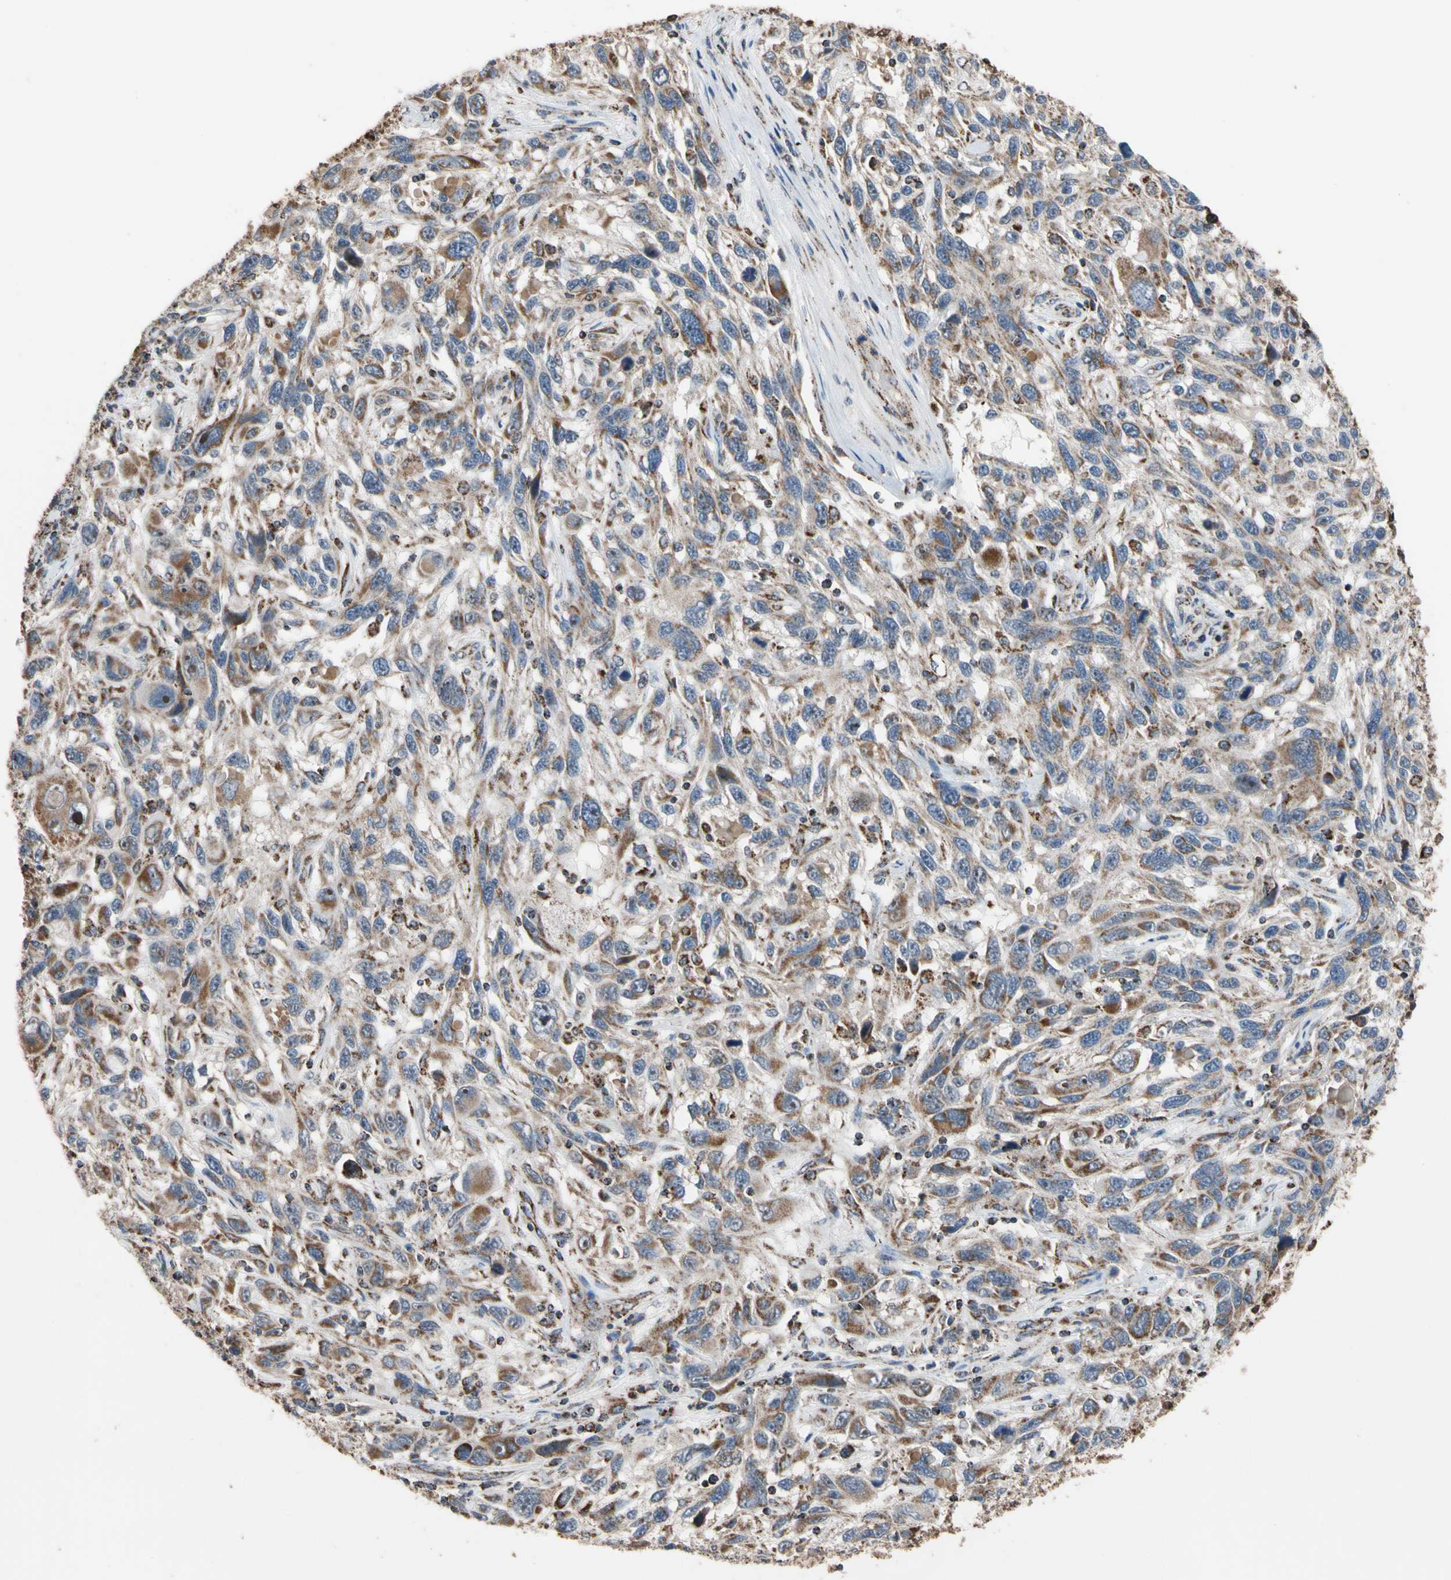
{"staining": {"intensity": "moderate", "quantity": ">75%", "location": "cytoplasmic/membranous"}, "tissue": "melanoma", "cell_type": "Tumor cells", "image_type": "cancer", "snomed": [{"axis": "morphology", "description": "Malignant melanoma, NOS"}, {"axis": "topography", "description": "Skin"}], "caption": "There is medium levels of moderate cytoplasmic/membranous expression in tumor cells of melanoma, as demonstrated by immunohistochemical staining (brown color).", "gene": "FAM110B", "patient": {"sex": "male", "age": 53}}